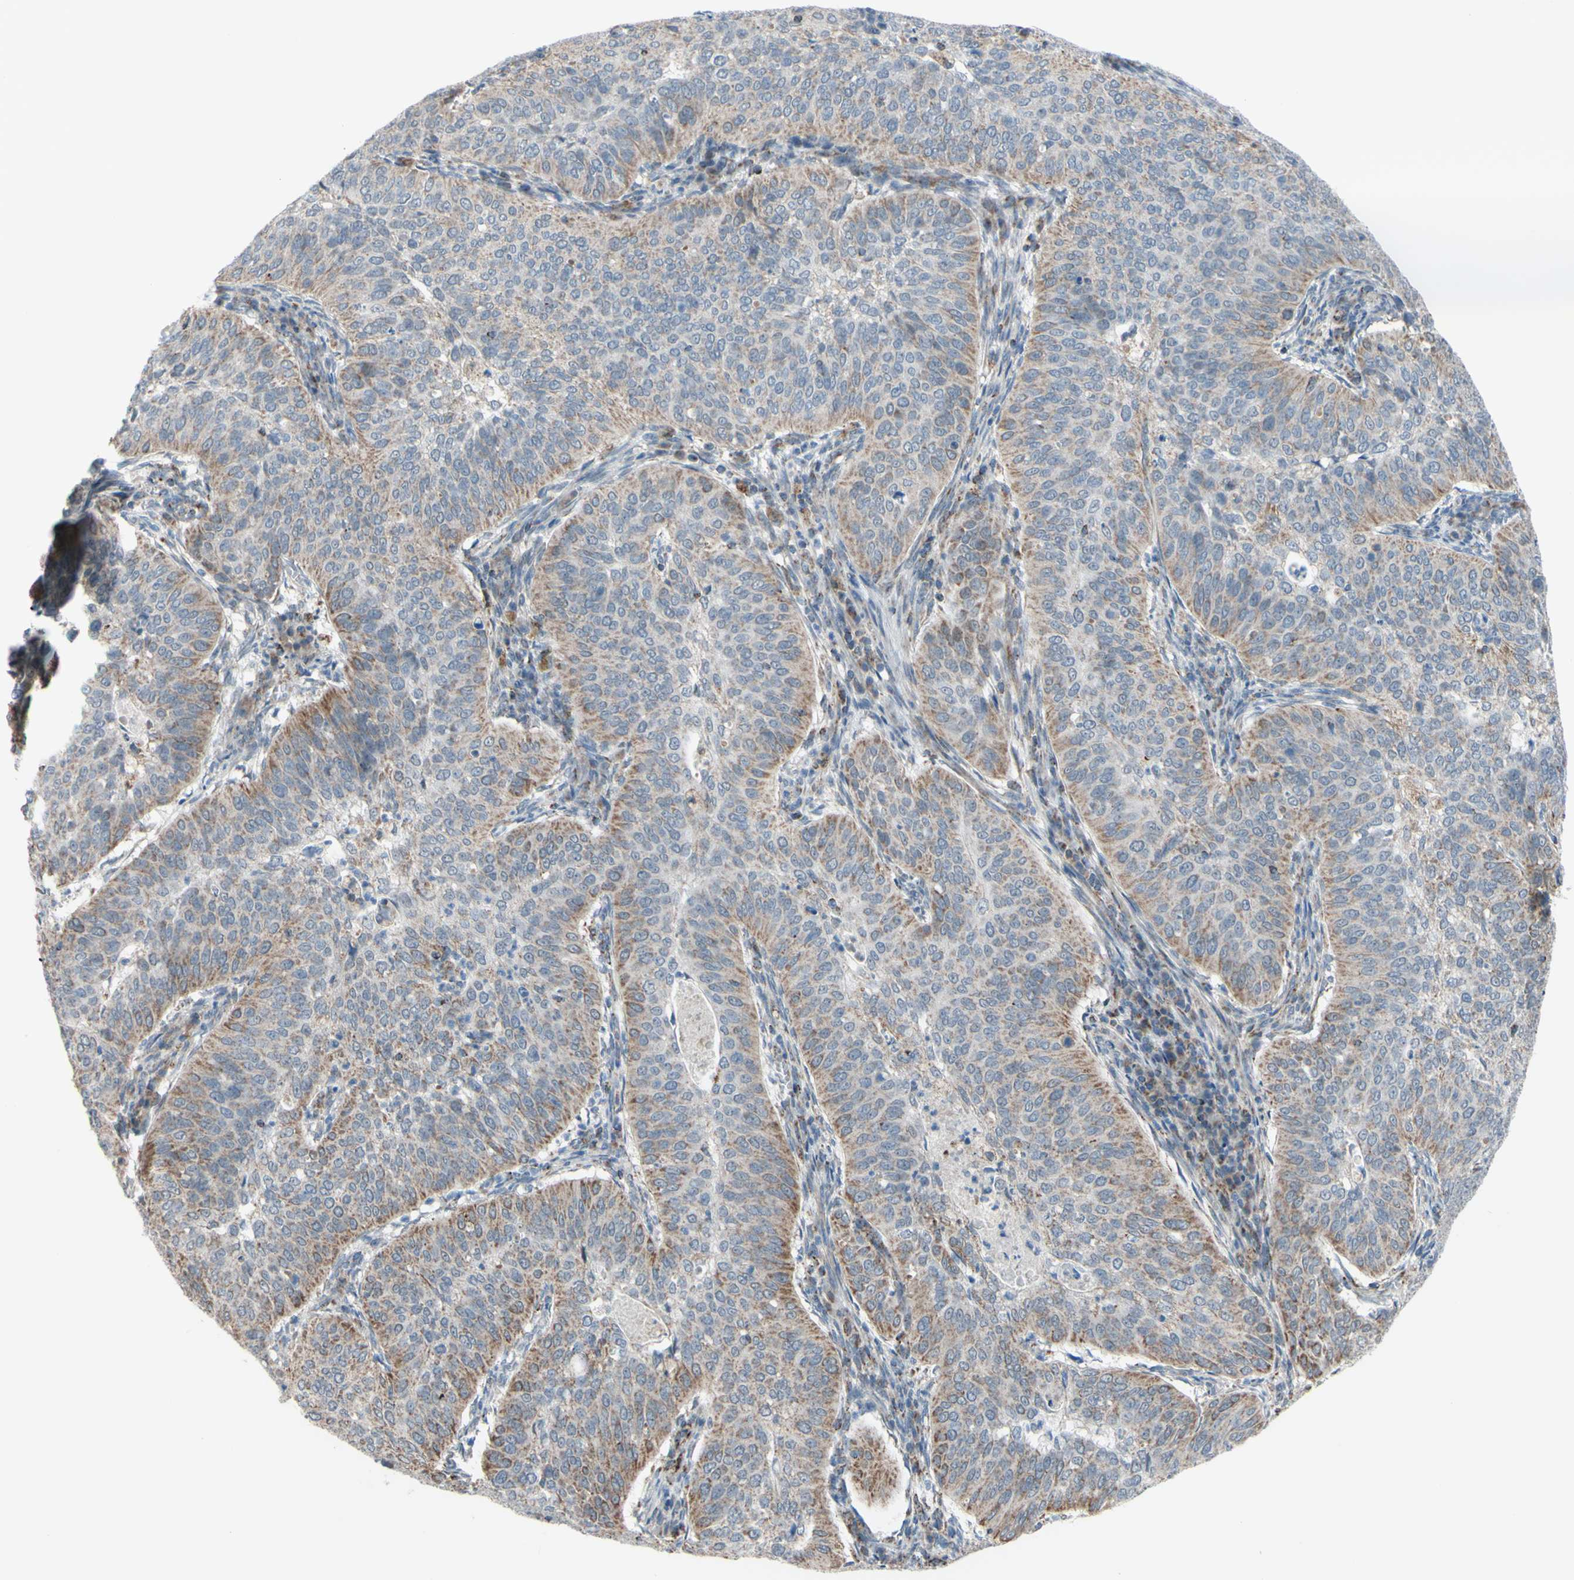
{"staining": {"intensity": "weak", "quantity": ">75%", "location": "cytoplasmic/membranous"}, "tissue": "cervical cancer", "cell_type": "Tumor cells", "image_type": "cancer", "snomed": [{"axis": "morphology", "description": "Normal tissue, NOS"}, {"axis": "morphology", "description": "Squamous cell carcinoma, NOS"}, {"axis": "topography", "description": "Cervix"}], "caption": "Tumor cells display low levels of weak cytoplasmic/membranous expression in approximately >75% of cells in cervical cancer (squamous cell carcinoma).", "gene": "GLT8D1", "patient": {"sex": "female", "age": 39}}